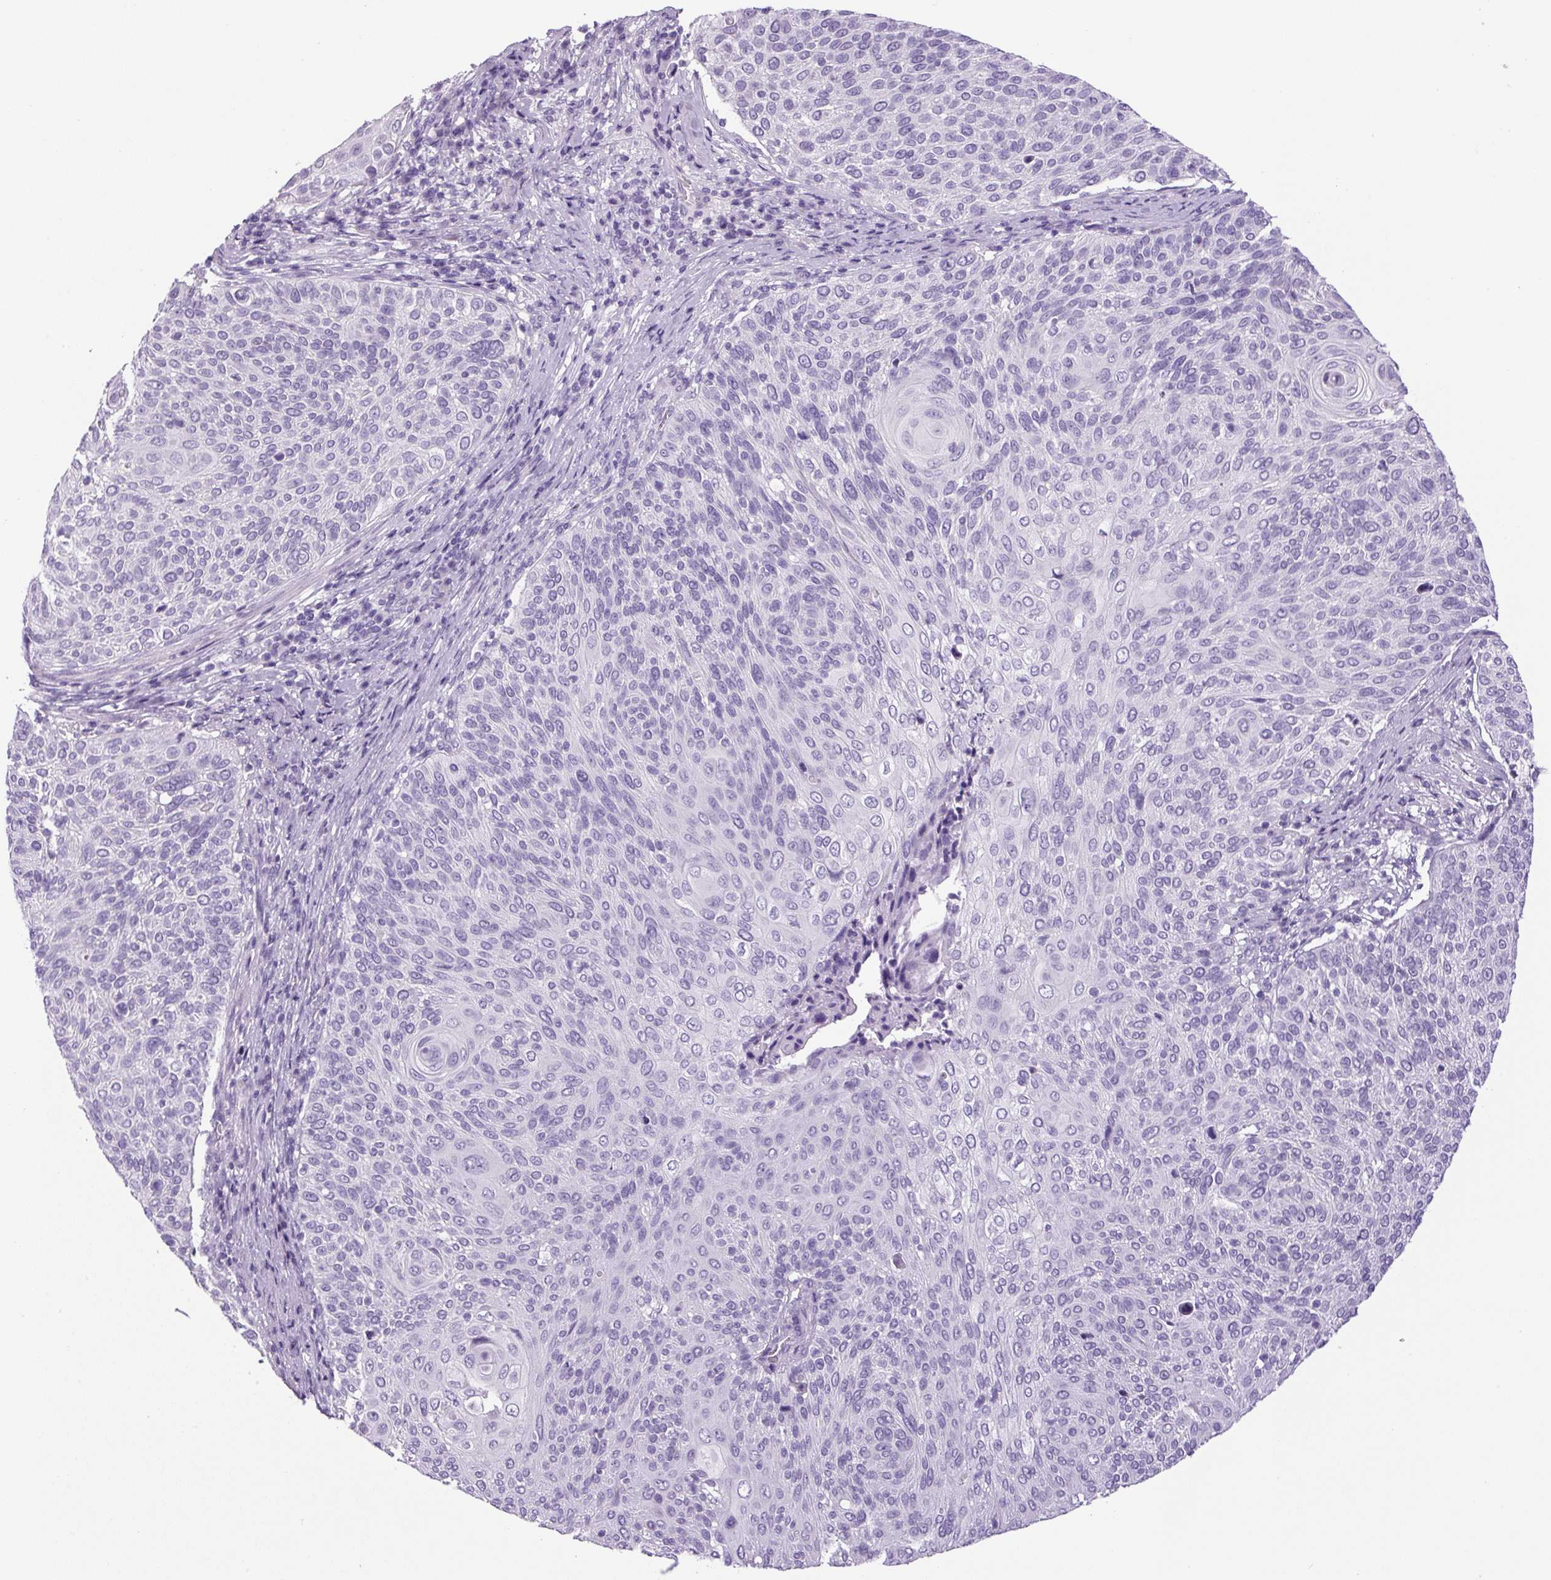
{"staining": {"intensity": "negative", "quantity": "none", "location": "none"}, "tissue": "cervical cancer", "cell_type": "Tumor cells", "image_type": "cancer", "snomed": [{"axis": "morphology", "description": "Squamous cell carcinoma, NOS"}, {"axis": "topography", "description": "Cervix"}], "caption": "This is an immunohistochemistry image of human cervical squamous cell carcinoma. There is no positivity in tumor cells.", "gene": "CHGA", "patient": {"sex": "female", "age": 31}}